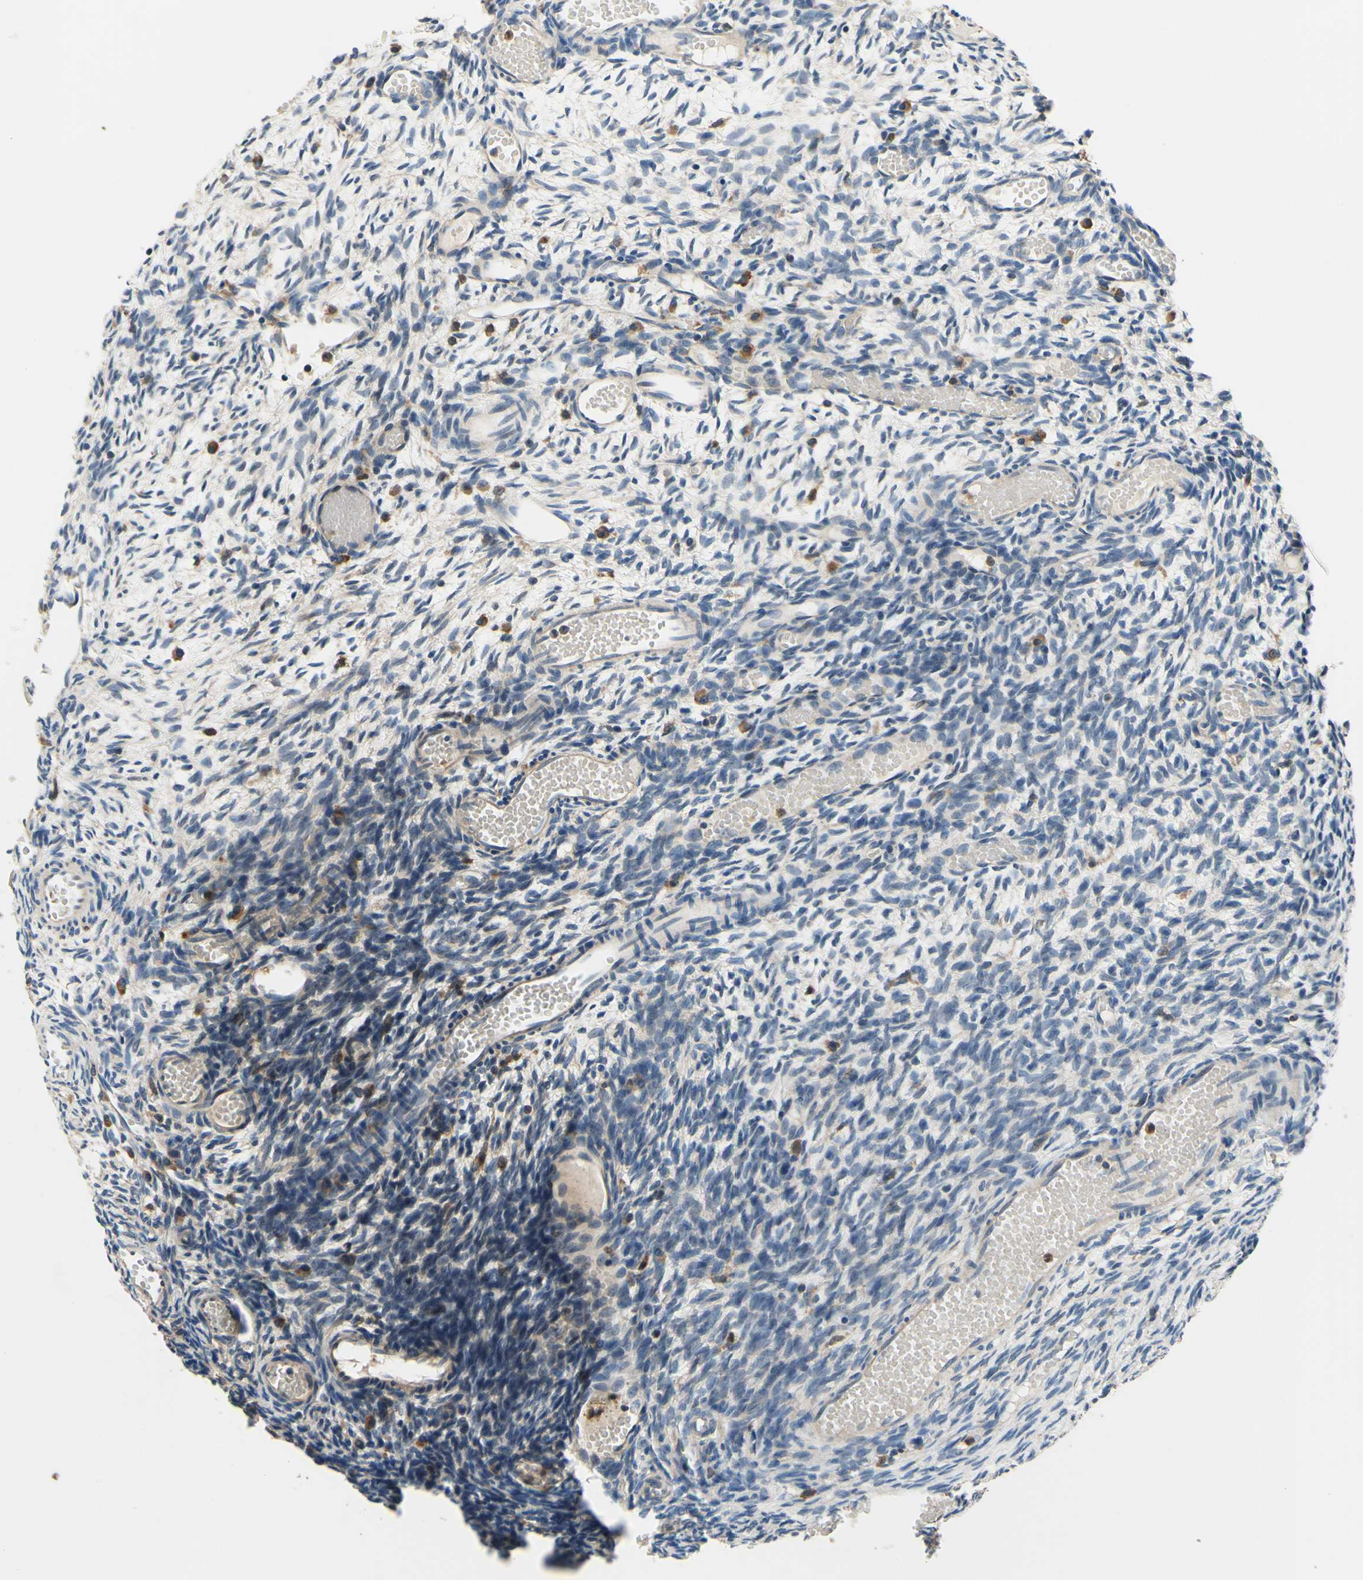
{"staining": {"intensity": "weak", "quantity": "<25%", "location": "cytoplasmic/membranous"}, "tissue": "ovary", "cell_type": "Ovarian stroma cells", "image_type": "normal", "snomed": [{"axis": "morphology", "description": "Normal tissue, NOS"}, {"axis": "topography", "description": "Ovary"}], "caption": "DAB immunohistochemical staining of normal ovary demonstrates no significant staining in ovarian stroma cells. (DAB (3,3'-diaminobenzidine) immunohistochemistry (IHC), high magnification).", "gene": "PLA2G4A", "patient": {"sex": "female", "age": 35}}